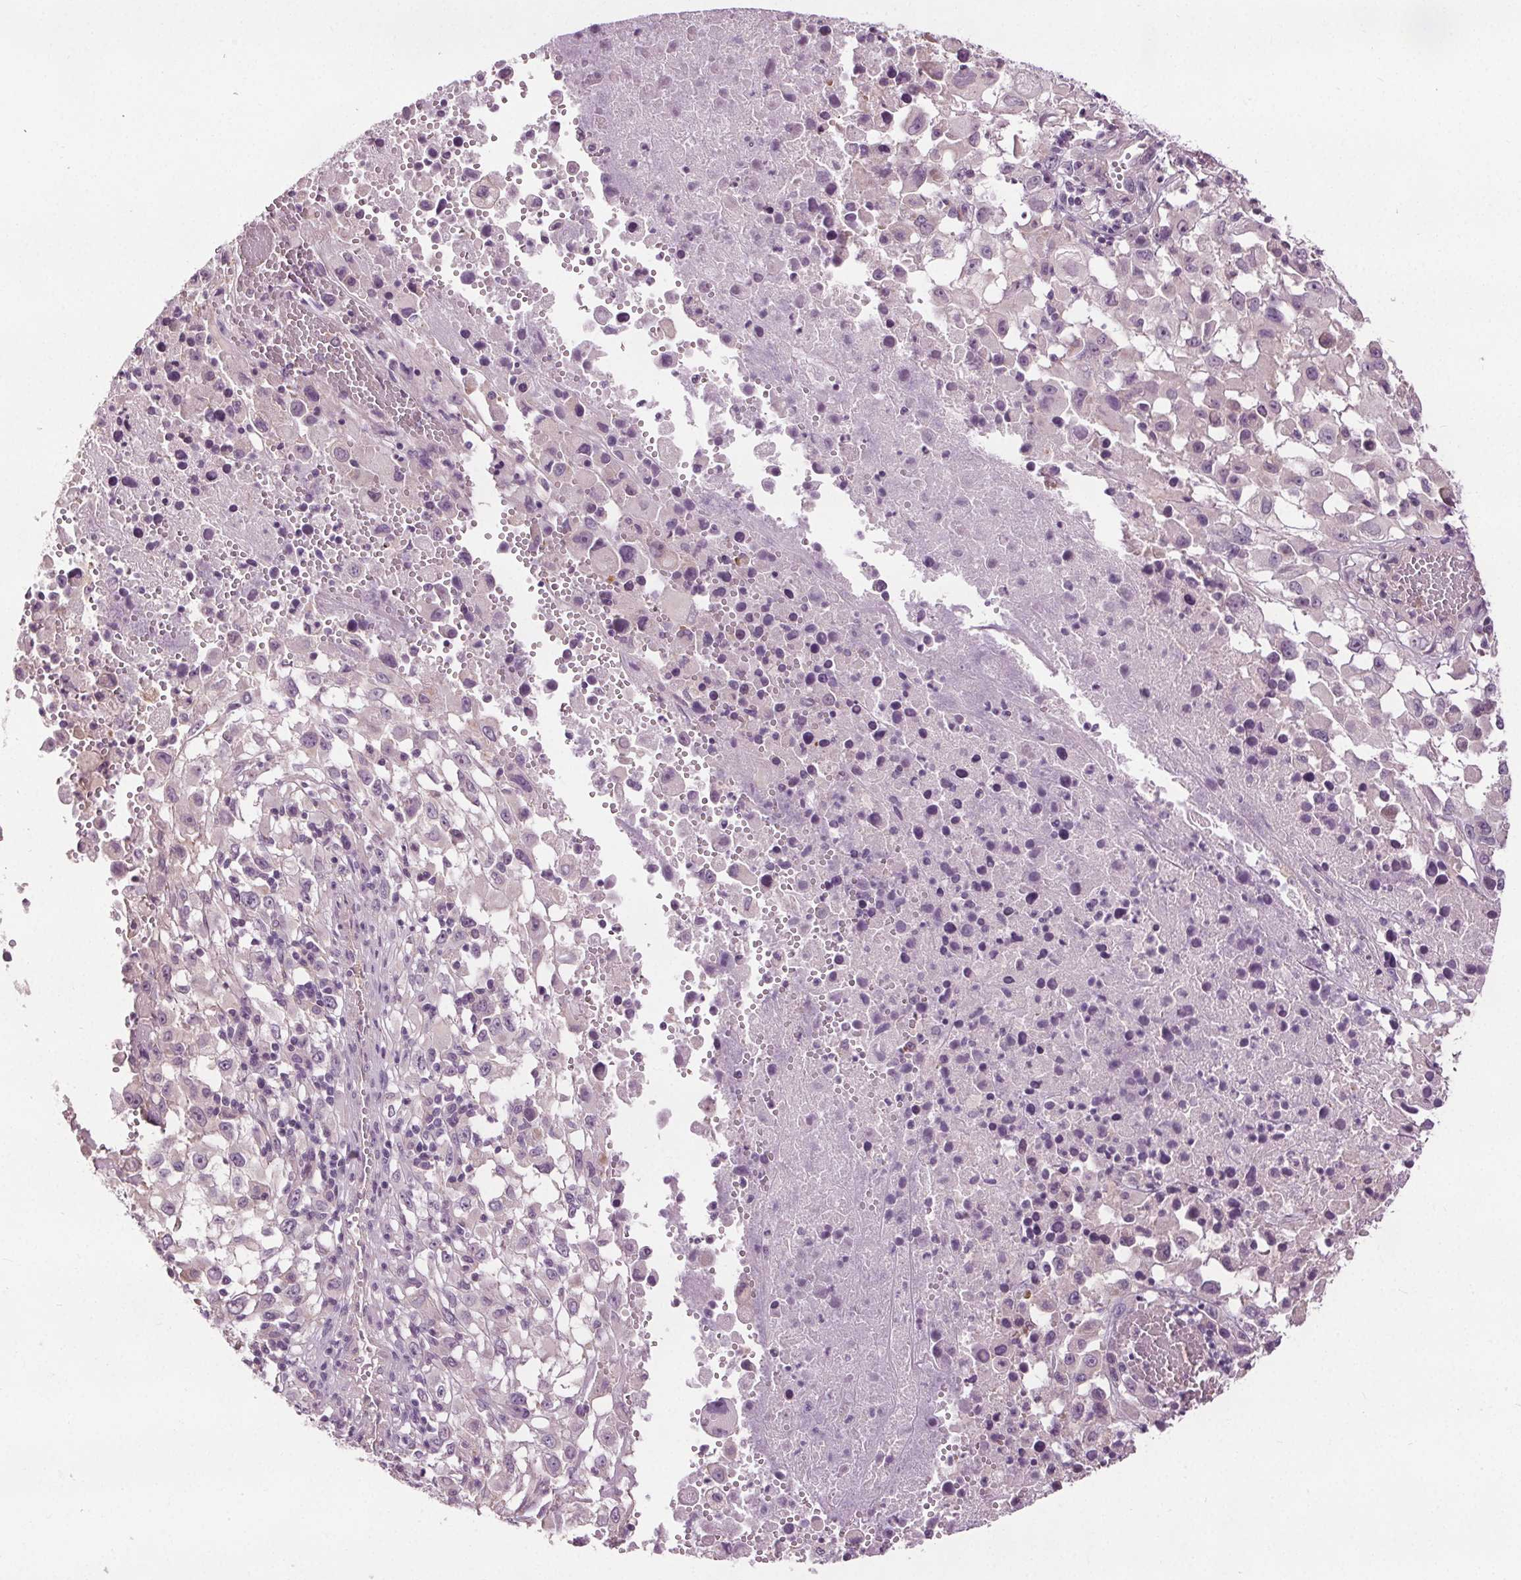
{"staining": {"intensity": "negative", "quantity": "none", "location": "none"}, "tissue": "melanoma", "cell_type": "Tumor cells", "image_type": "cancer", "snomed": [{"axis": "morphology", "description": "Malignant melanoma, Metastatic site"}, {"axis": "topography", "description": "Soft tissue"}], "caption": "DAB (3,3'-diaminobenzidine) immunohistochemical staining of malignant melanoma (metastatic site) exhibits no significant expression in tumor cells.", "gene": "RASA1", "patient": {"sex": "male", "age": 50}}